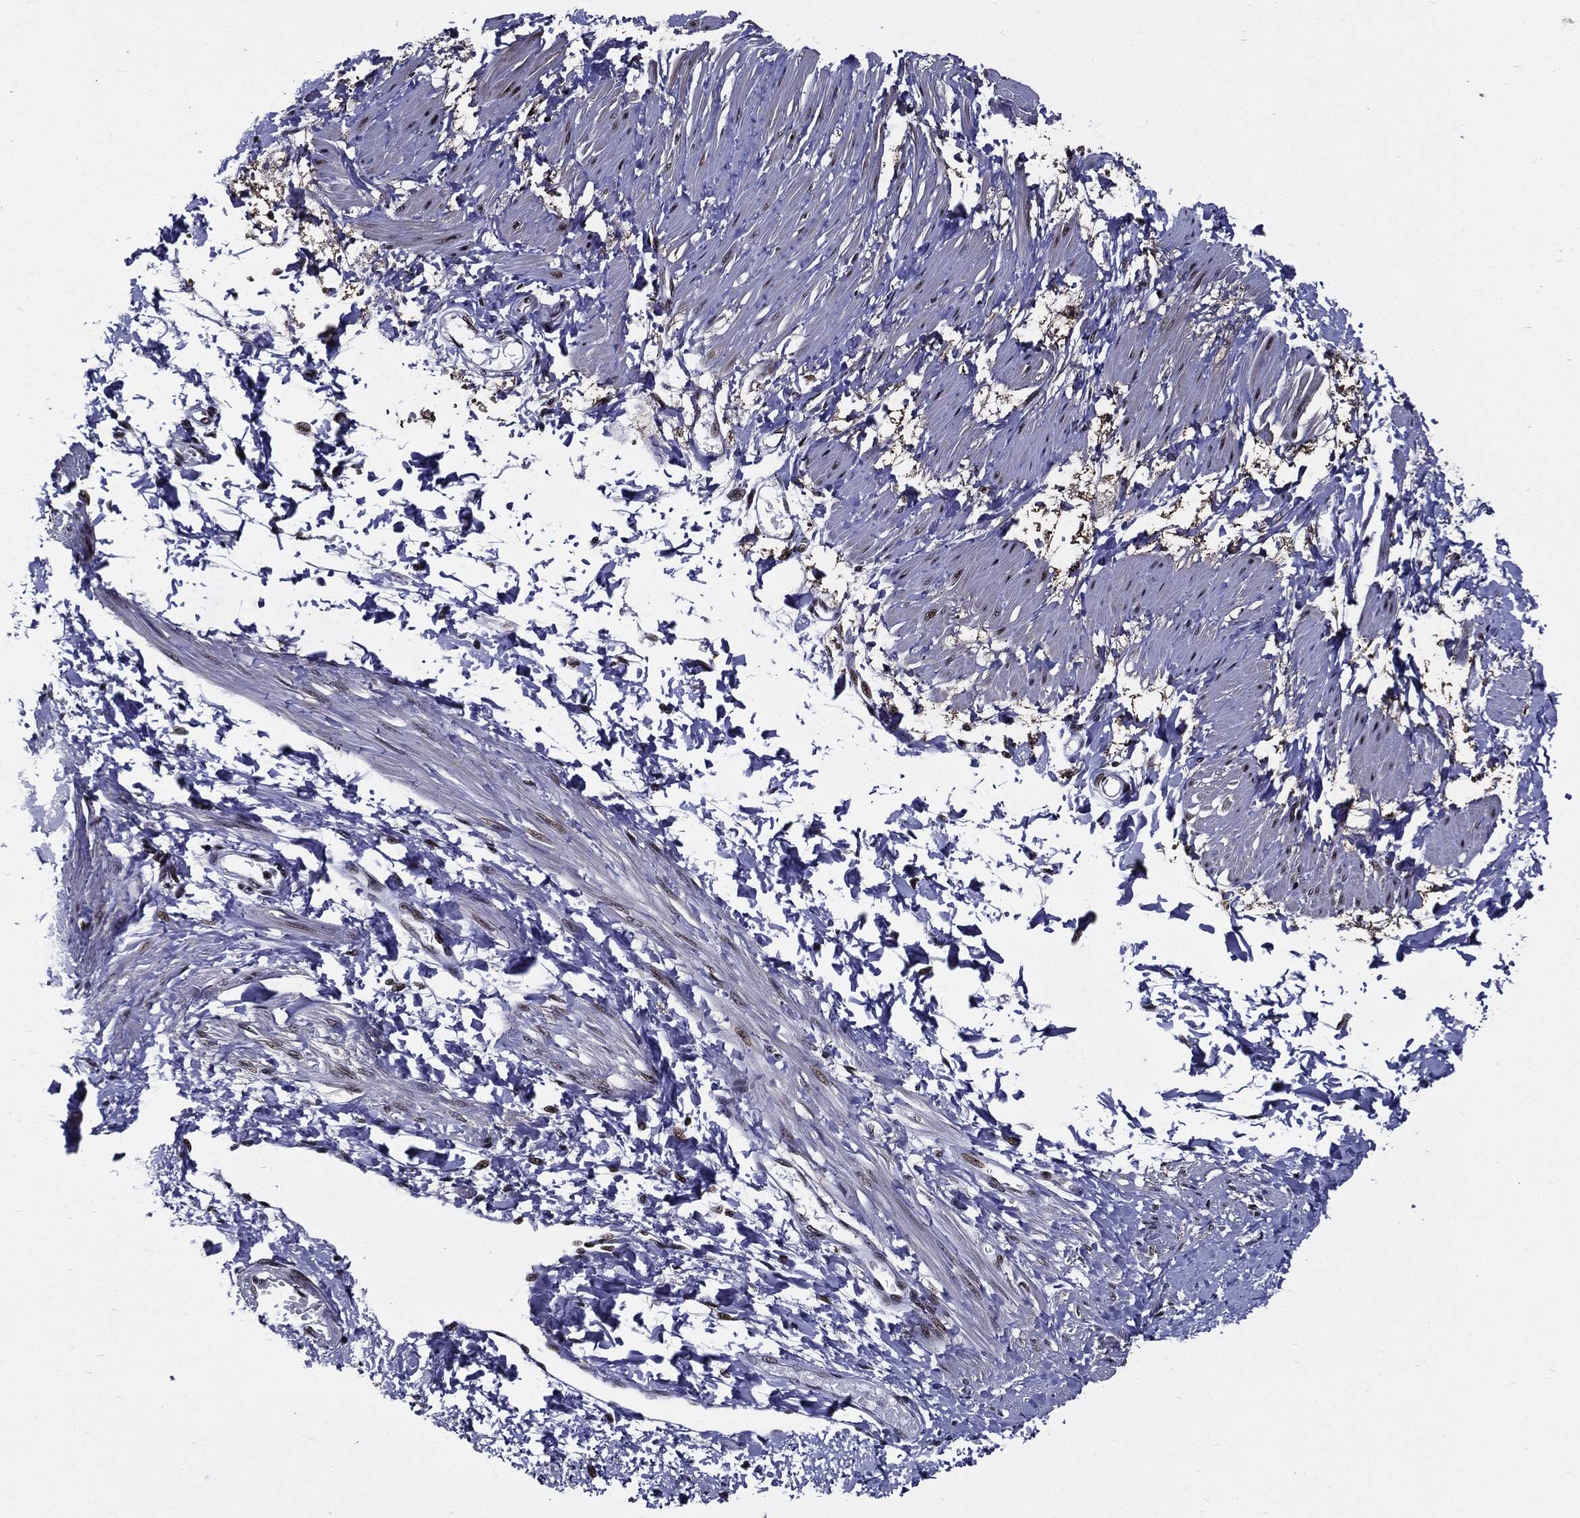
{"staining": {"intensity": "moderate", "quantity": "25%-75%", "location": "nuclear"}, "tissue": "smooth muscle", "cell_type": "Smooth muscle cells", "image_type": "normal", "snomed": [{"axis": "morphology", "description": "Normal tissue, NOS"}, {"axis": "topography", "description": "Smooth muscle"}, {"axis": "topography", "description": "Uterus"}], "caption": "Immunohistochemistry (IHC) image of benign human smooth muscle stained for a protein (brown), which shows medium levels of moderate nuclear staining in about 25%-75% of smooth muscle cells.", "gene": "ZFP91", "patient": {"sex": "female", "age": 39}}